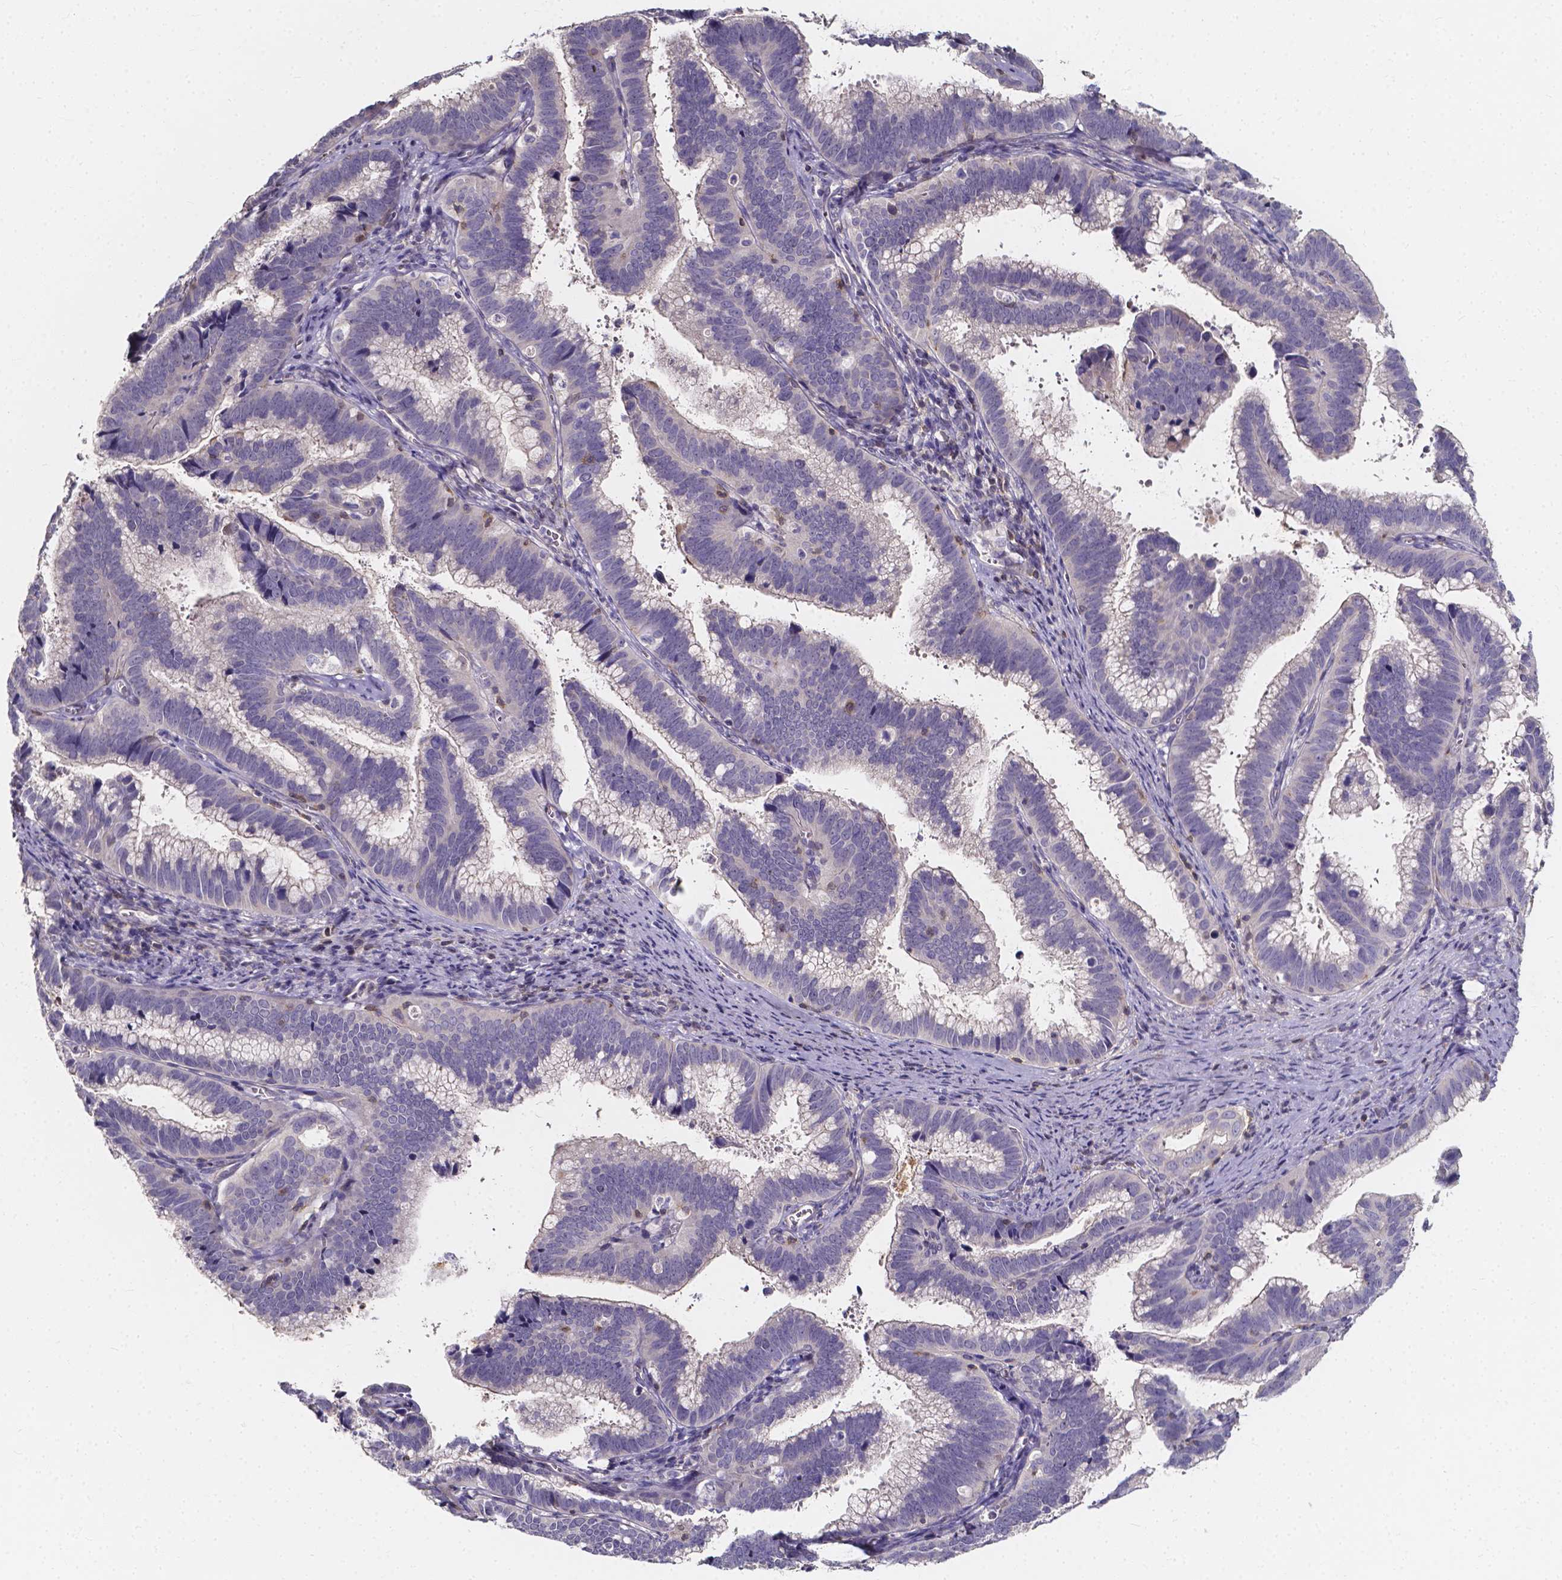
{"staining": {"intensity": "negative", "quantity": "none", "location": "none"}, "tissue": "cervical cancer", "cell_type": "Tumor cells", "image_type": "cancer", "snomed": [{"axis": "morphology", "description": "Adenocarcinoma, NOS"}, {"axis": "topography", "description": "Cervix"}], "caption": "This photomicrograph is of cervical cancer stained with IHC to label a protein in brown with the nuclei are counter-stained blue. There is no expression in tumor cells.", "gene": "THEMIS", "patient": {"sex": "female", "age": 61}}